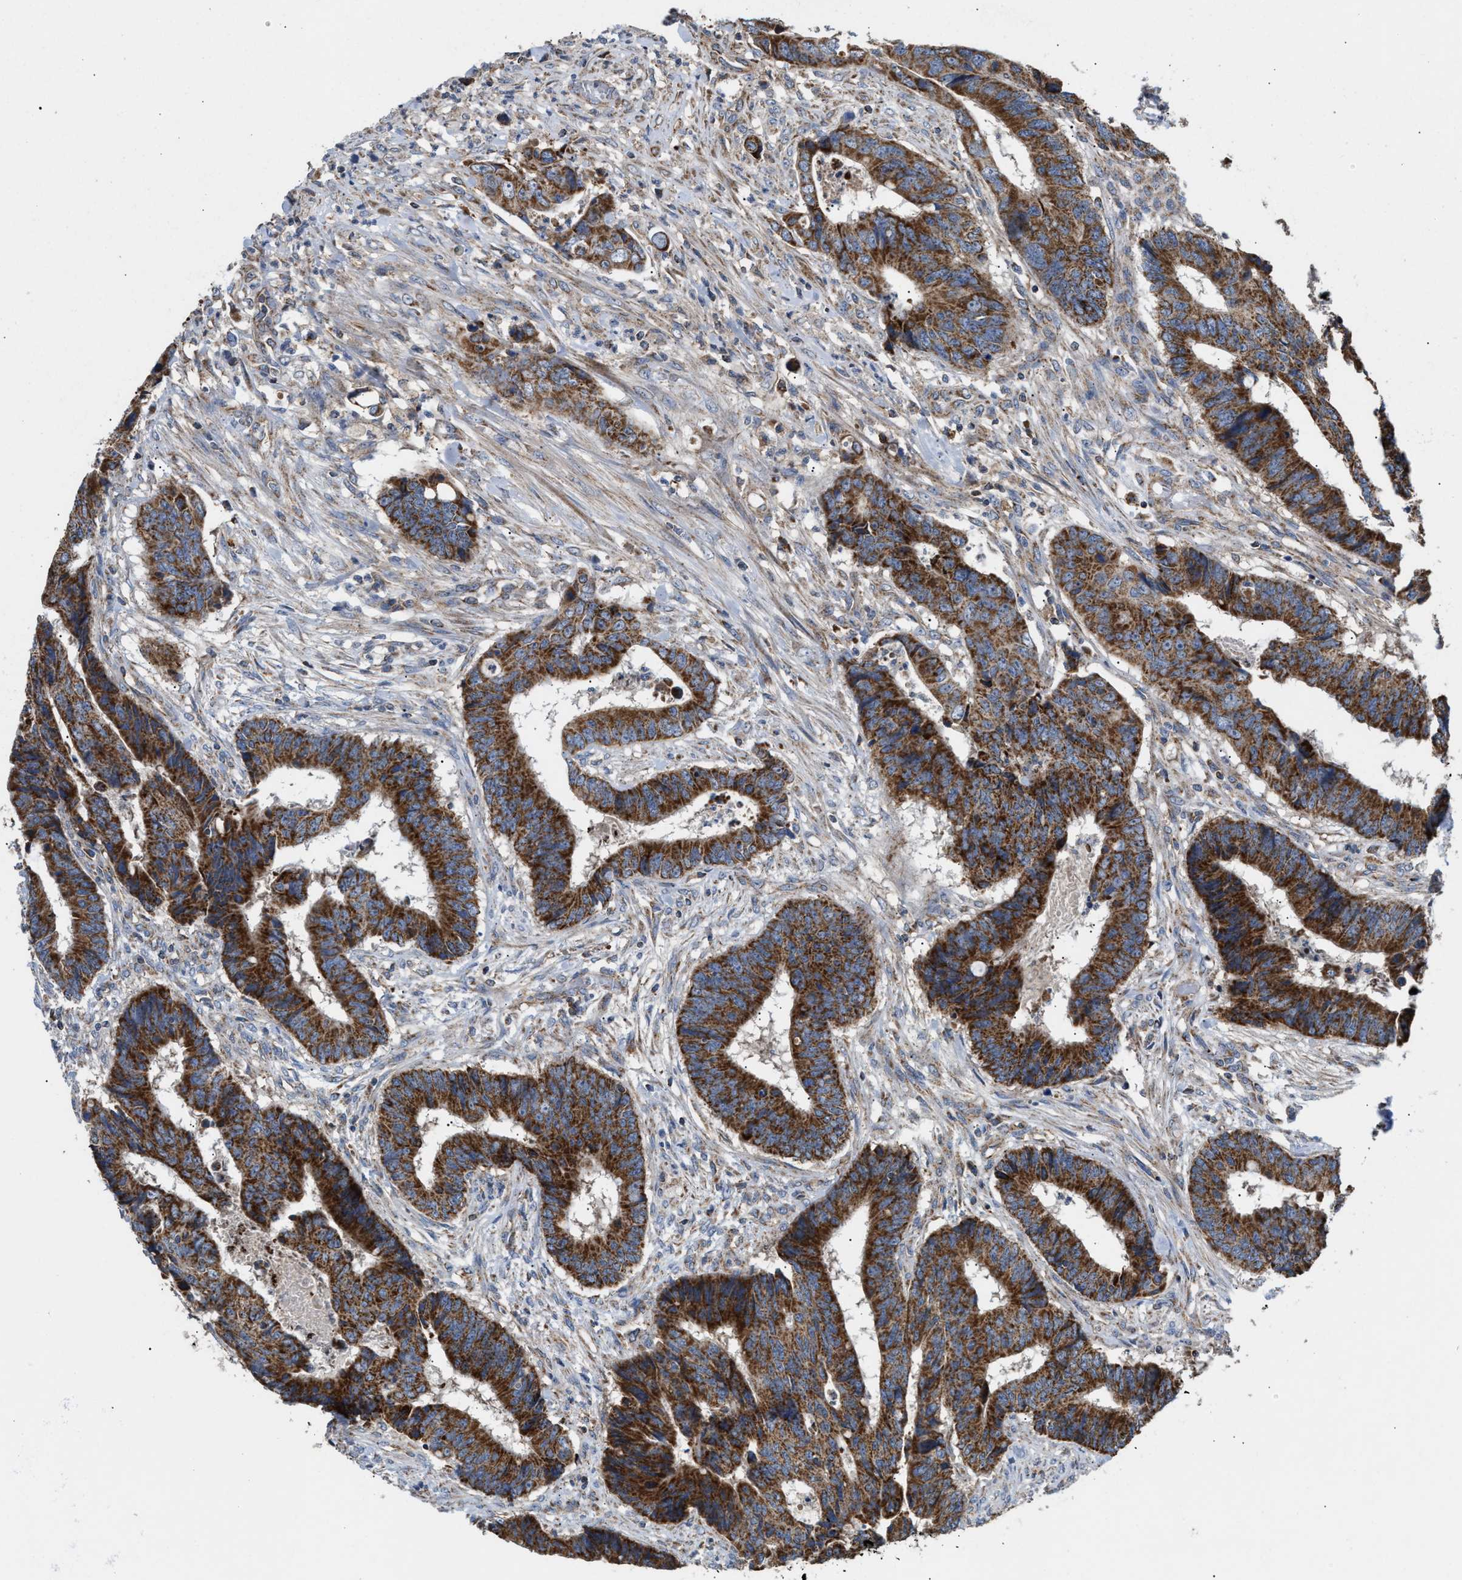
{"staining": {"intensity": "strong", "quantity": ">75%", "location": "cytoplasmic/membranous"}, "tissue": "colorectal cancer", "cell_type": "Tumor cells", "image_type": "cancer", "snomed": [{"axis": "morphology", "description": "Adenocarcinoma, NOS"}, {"axis": "topography", "description": "Rectum"}], "caption": "Strong cytoplasmic/membranous expression for a protein is present in about >75% of tumor cells of colorectal adenocarcinoma using immunohistochemistry.", "gene": "TACO1", "patient": {"sex": "male", "age": 84}}